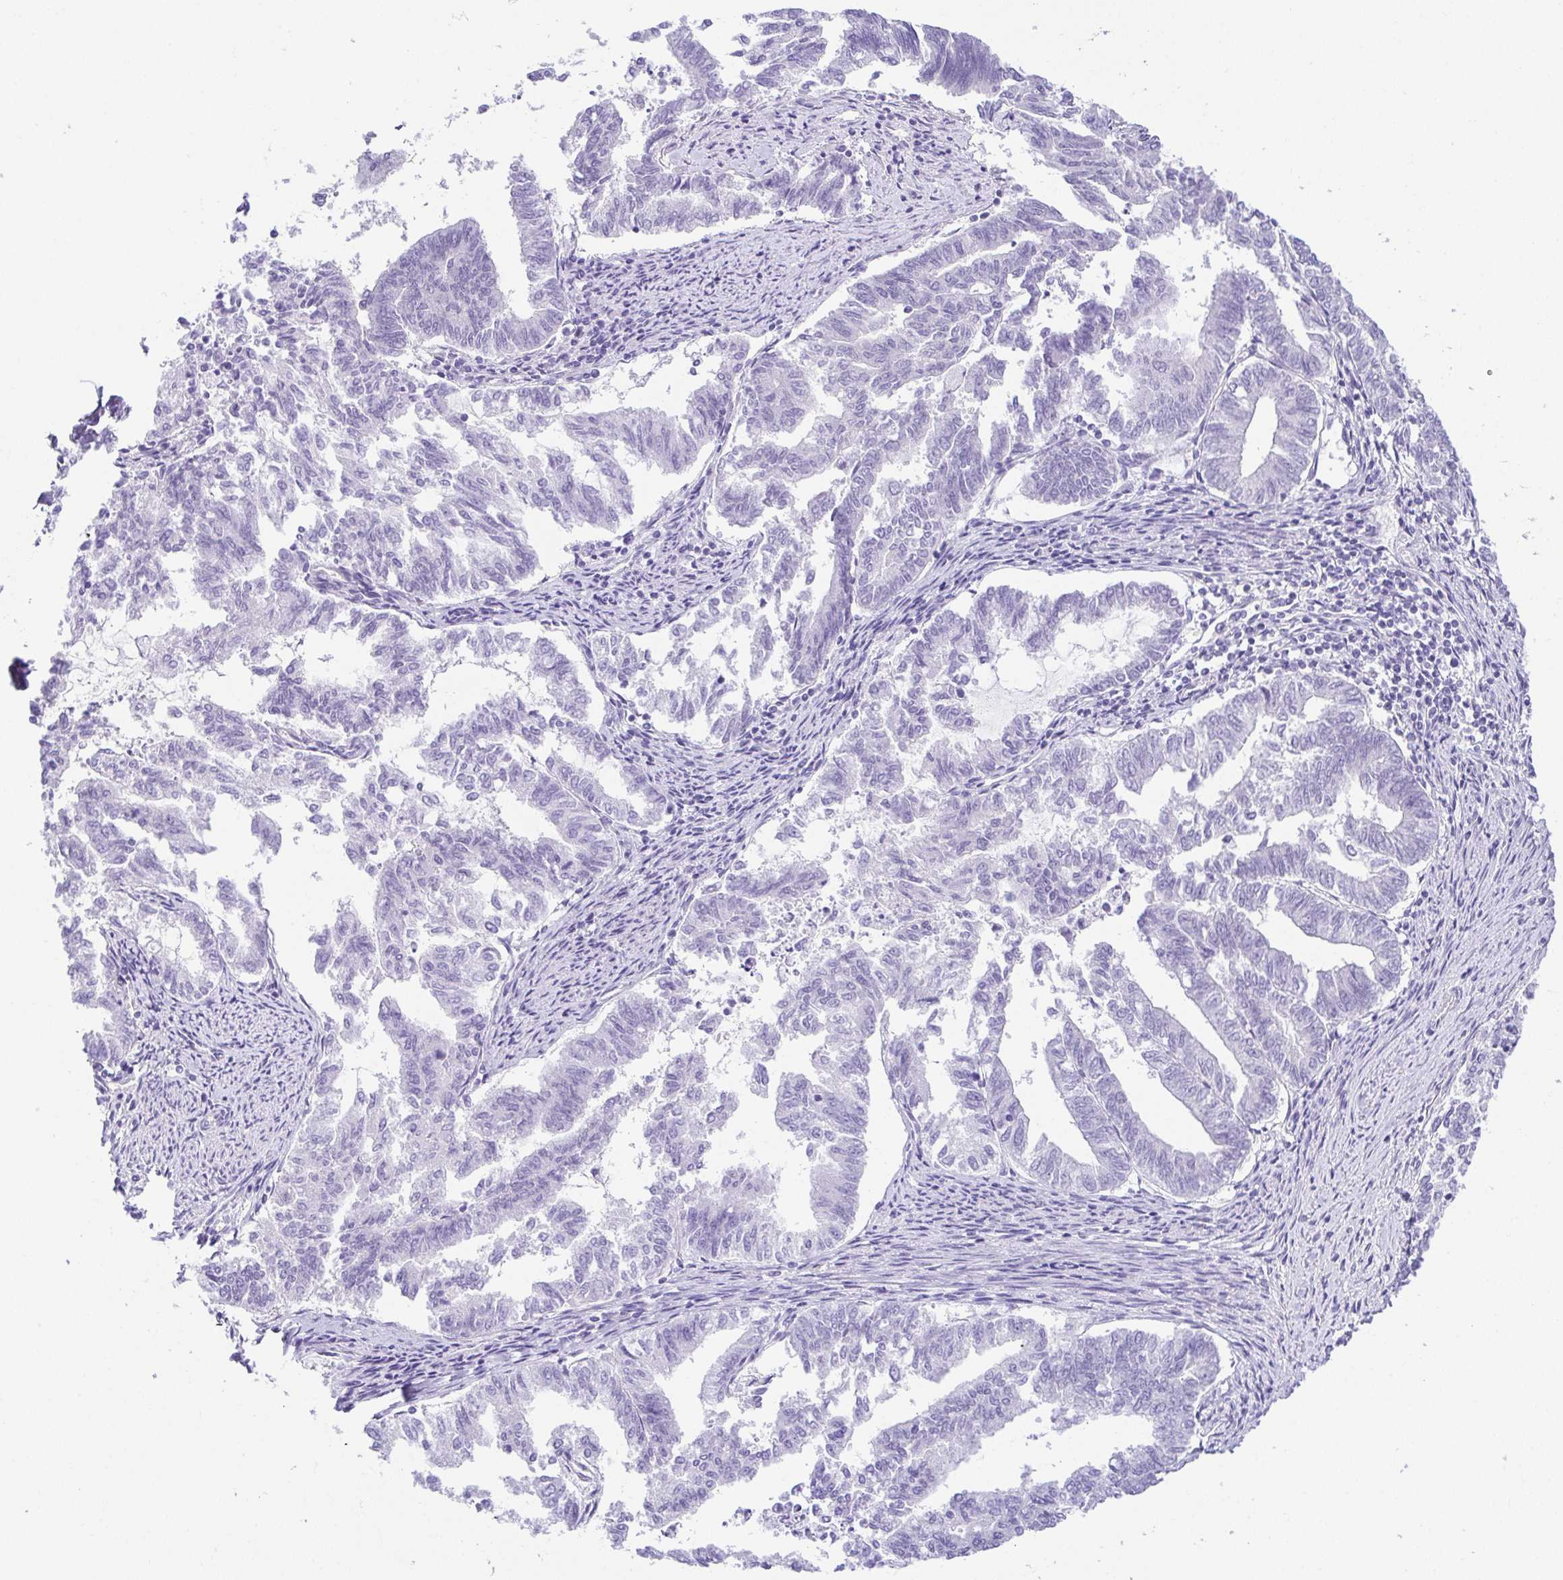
{"staining": {"intensity": "negative", "quantity": "none", "location": "none"}, "tissue": "endometrial cancer", "cell_type": "Tumor cells", "image_type": "cancer", "snomed": [{"axis": "morphology", "description": "Adenocarcinoma, NOS"}, {"axis": "topography", "description": "Endometrium"}], "caption": "Micrograph shows no significant protein expression in tumor cells of endometrial adenocarcinoma.", "gene": "KRTDAP", "patient": {"sex": "female", "age": 79}}